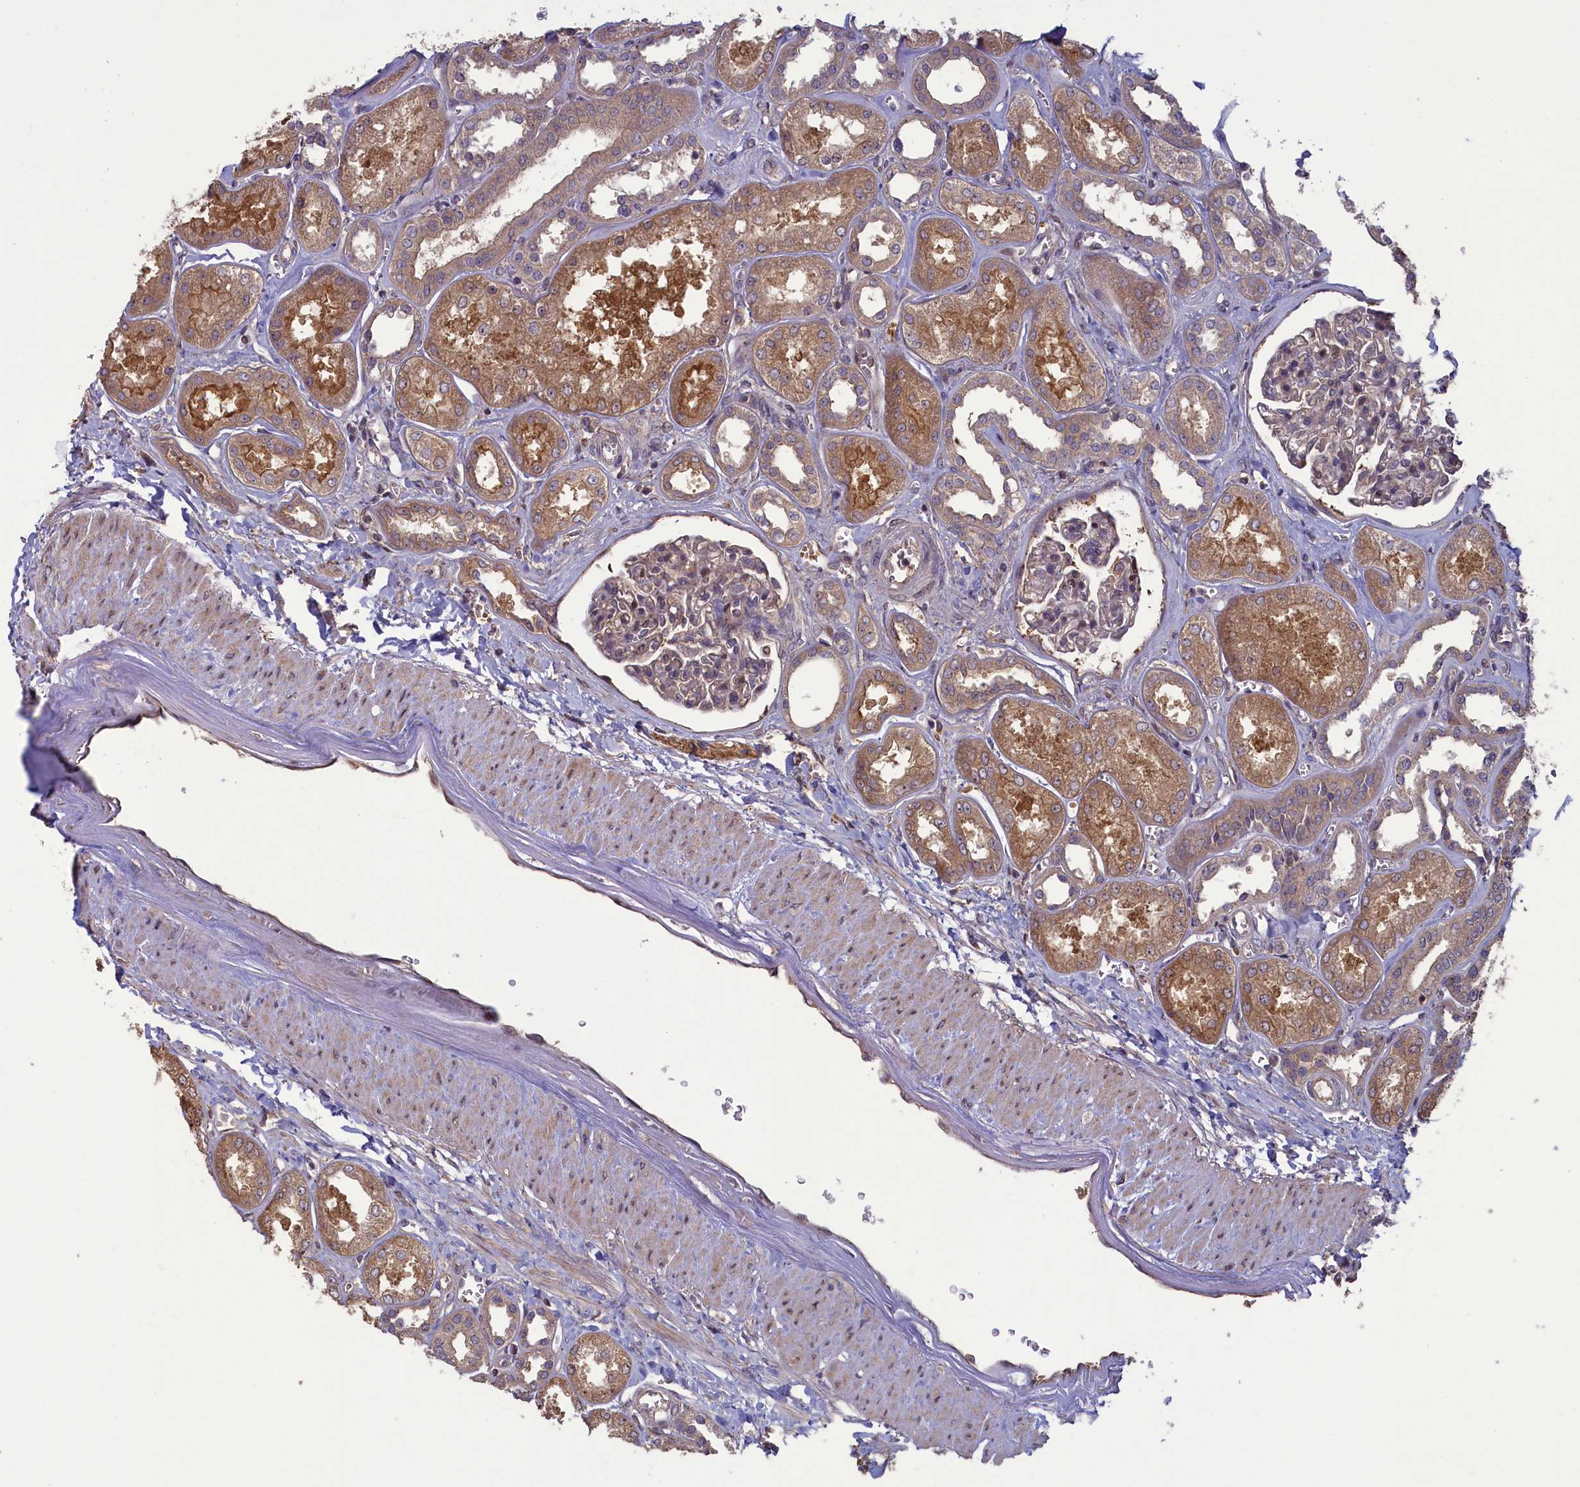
{"staining": {"intensity": "moderate", "quantity": "<25%", "location": "nuclear"}, "tissue": "kidney", "cell_type": "Cells in glomeruli", "image_type": "normal", "snomed": [{"axis": "morphology", "description": "Normal tissue, NOS"}, {"axis": "morphology", "description": "Adenocarcinoma, NOS"}, {"axis": "topography", "description": "Kidney"}], "caption": "Cells in glomeruli reveal low levels of moderate nuclear positivity in about <25% of cells in benign human kidney. (DAB = brown stain, brightfield microscopy at high magnification).", "gene": "CIAO2B", "patient": {"sex": "female", "age": 68}}